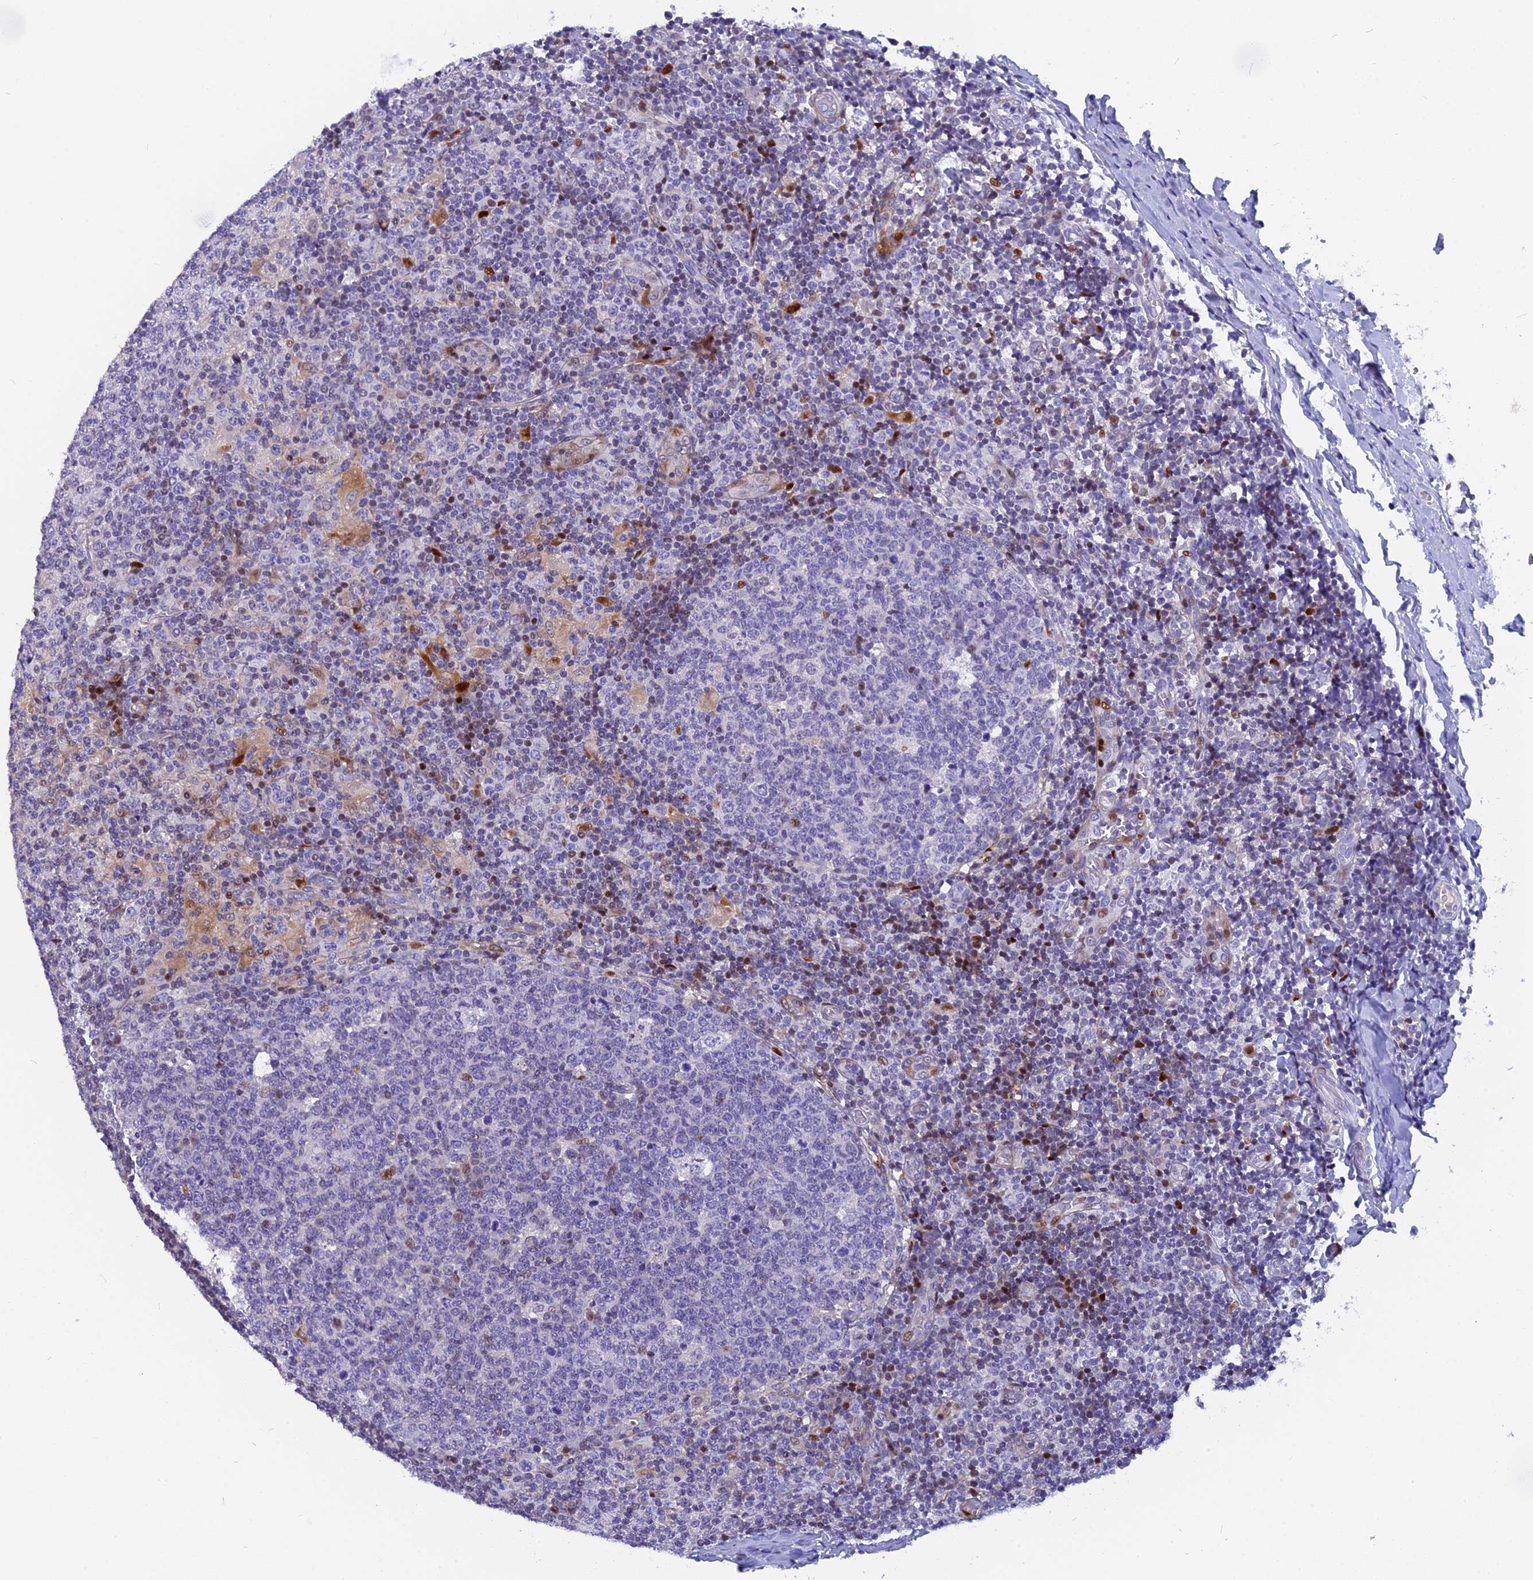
{"staining": {"intensity": "moderate", "quantity": "<25%", "location": "nuclear"}, "tissue": "tonsil", "cell_type": "Germinal center cells", "image_type": "normal", "snomed": [{"axis": "morphology", "description": "Normal tissue, NOS"}, {"axis": "topography", "description": "Tonsil"}], "caption": "IHC (DAB (3,3'-diaminobenzidine)) staining of normal tonsil exhibits moderate nuclear protein positivity in about <25% of germinal center cells.", "gene": "NKPD1", "patient": {"sex": "female", "age": 19}}